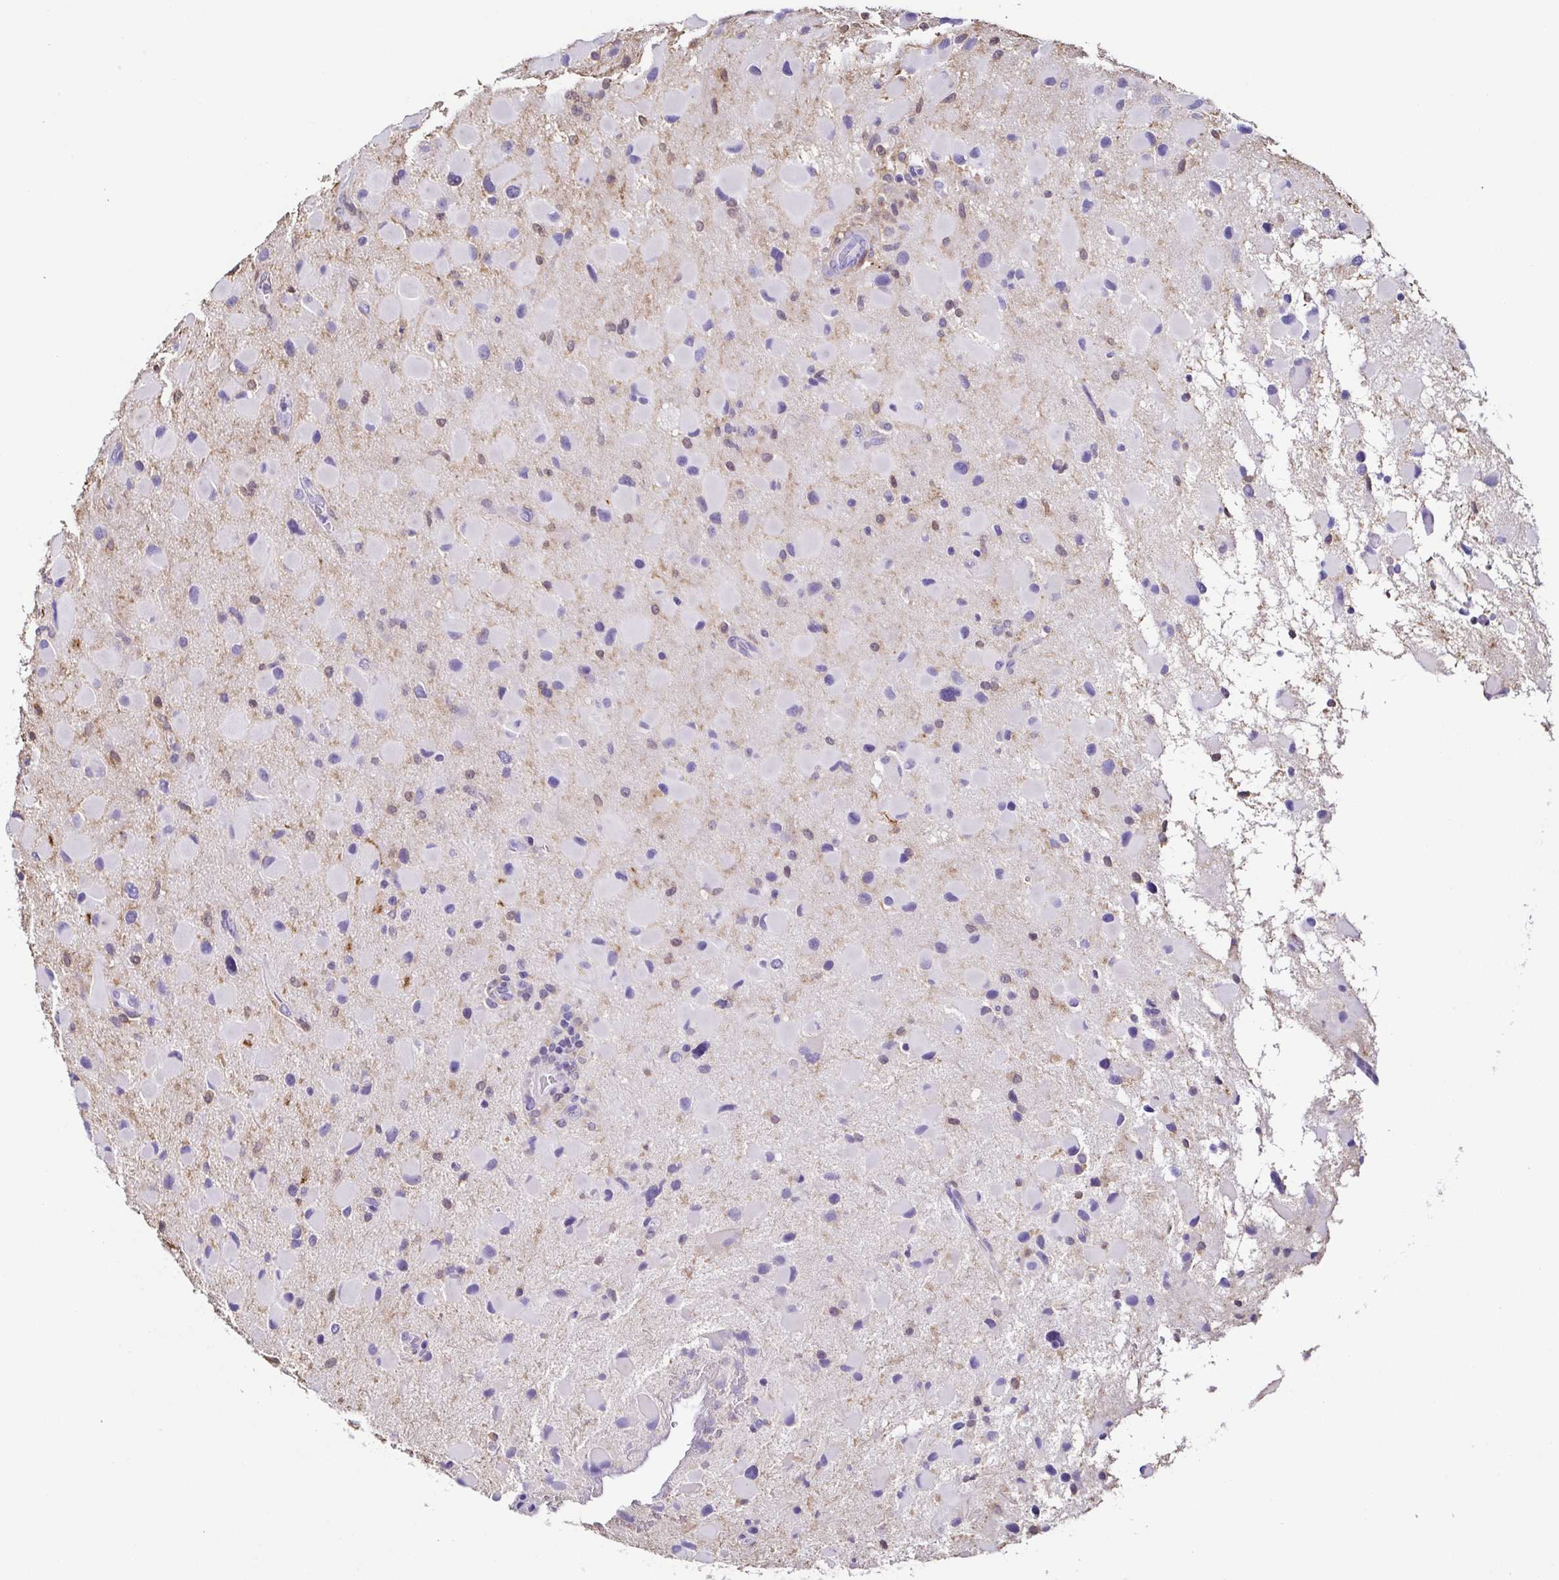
{"staining": {"intensity": "negative", "quantity": "none", "location": "none"}, "tissue": "glioma", "cell_type": "Tumor cells", "image_type": "cancer", "snomed": [{"axis": "morphology", "description": "Glioma, malignant, Low grade"}, {"axis": "topography", "description": "Brain"}], "caption": "A photomicrograph of human malignant glioma (low-grade) is negative for staining in tumor cells. Nuclei are stained in blue.", "gene": "ANXA10", "patient": {"sex": "female", "age": 32}}